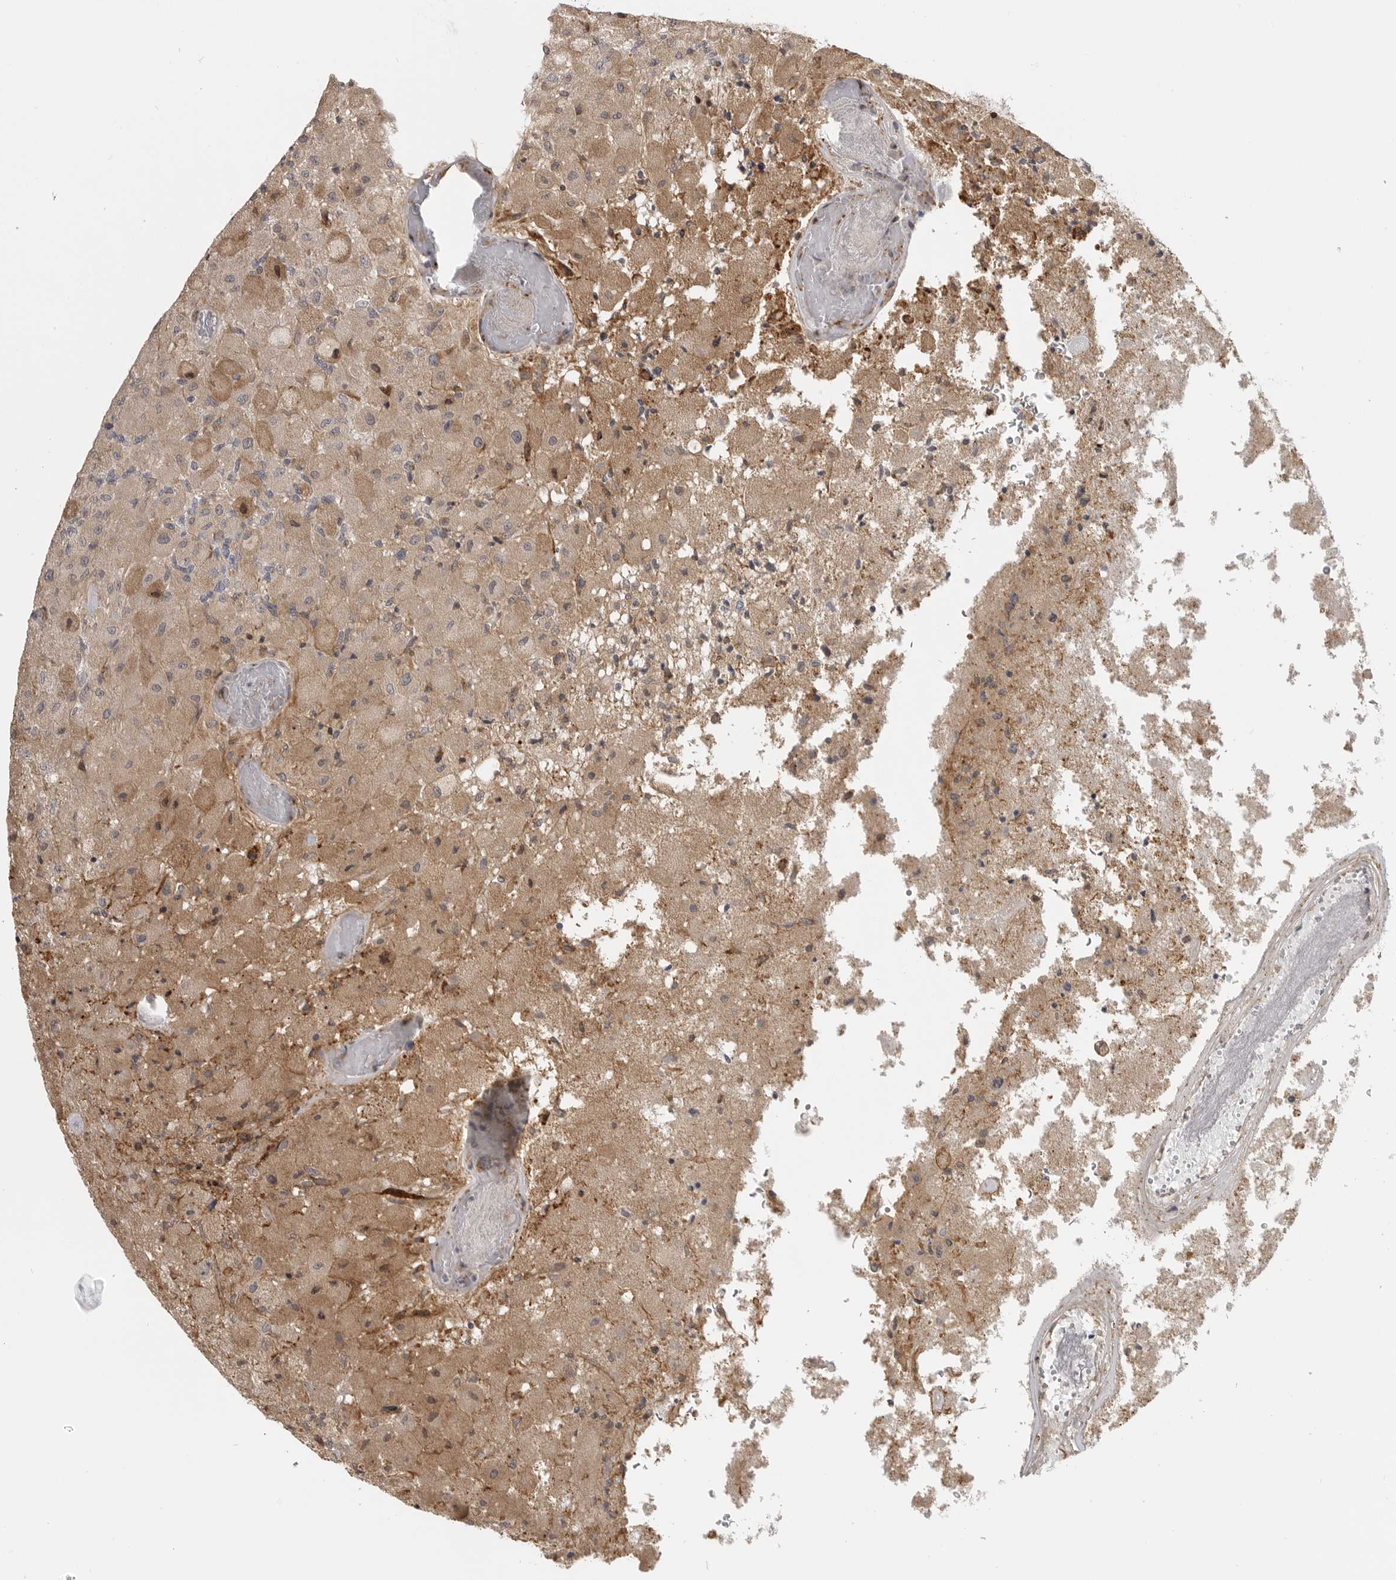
{"staining": {"intensity": "moderate", "quantity": "<25%", "location": "cytoplasmic/membranous"}, "tissue": "glioma", "cell_type": "Tumor cells", "image_type": "cancer", "snomed": [{"axis": "morphology", "description": "Normal tissue, NOS"}, {"axis": "morphology", "description": "Glioma, malignant, High grade"}, {"axis": "topography", "description": "Cerebral cortex"}], "caption": "The histopathology image reveals staining of glioma, revealing moderate cytoplasmic/membranous protein positivity (brown color) within tumor cells. The staining was performed using DAB, with brown indicating positive protein expression. Nuclei are stained blue with hematoxylin.", "gene": "CEP295NL", "patient": {"sex": "male", "age": 77}}